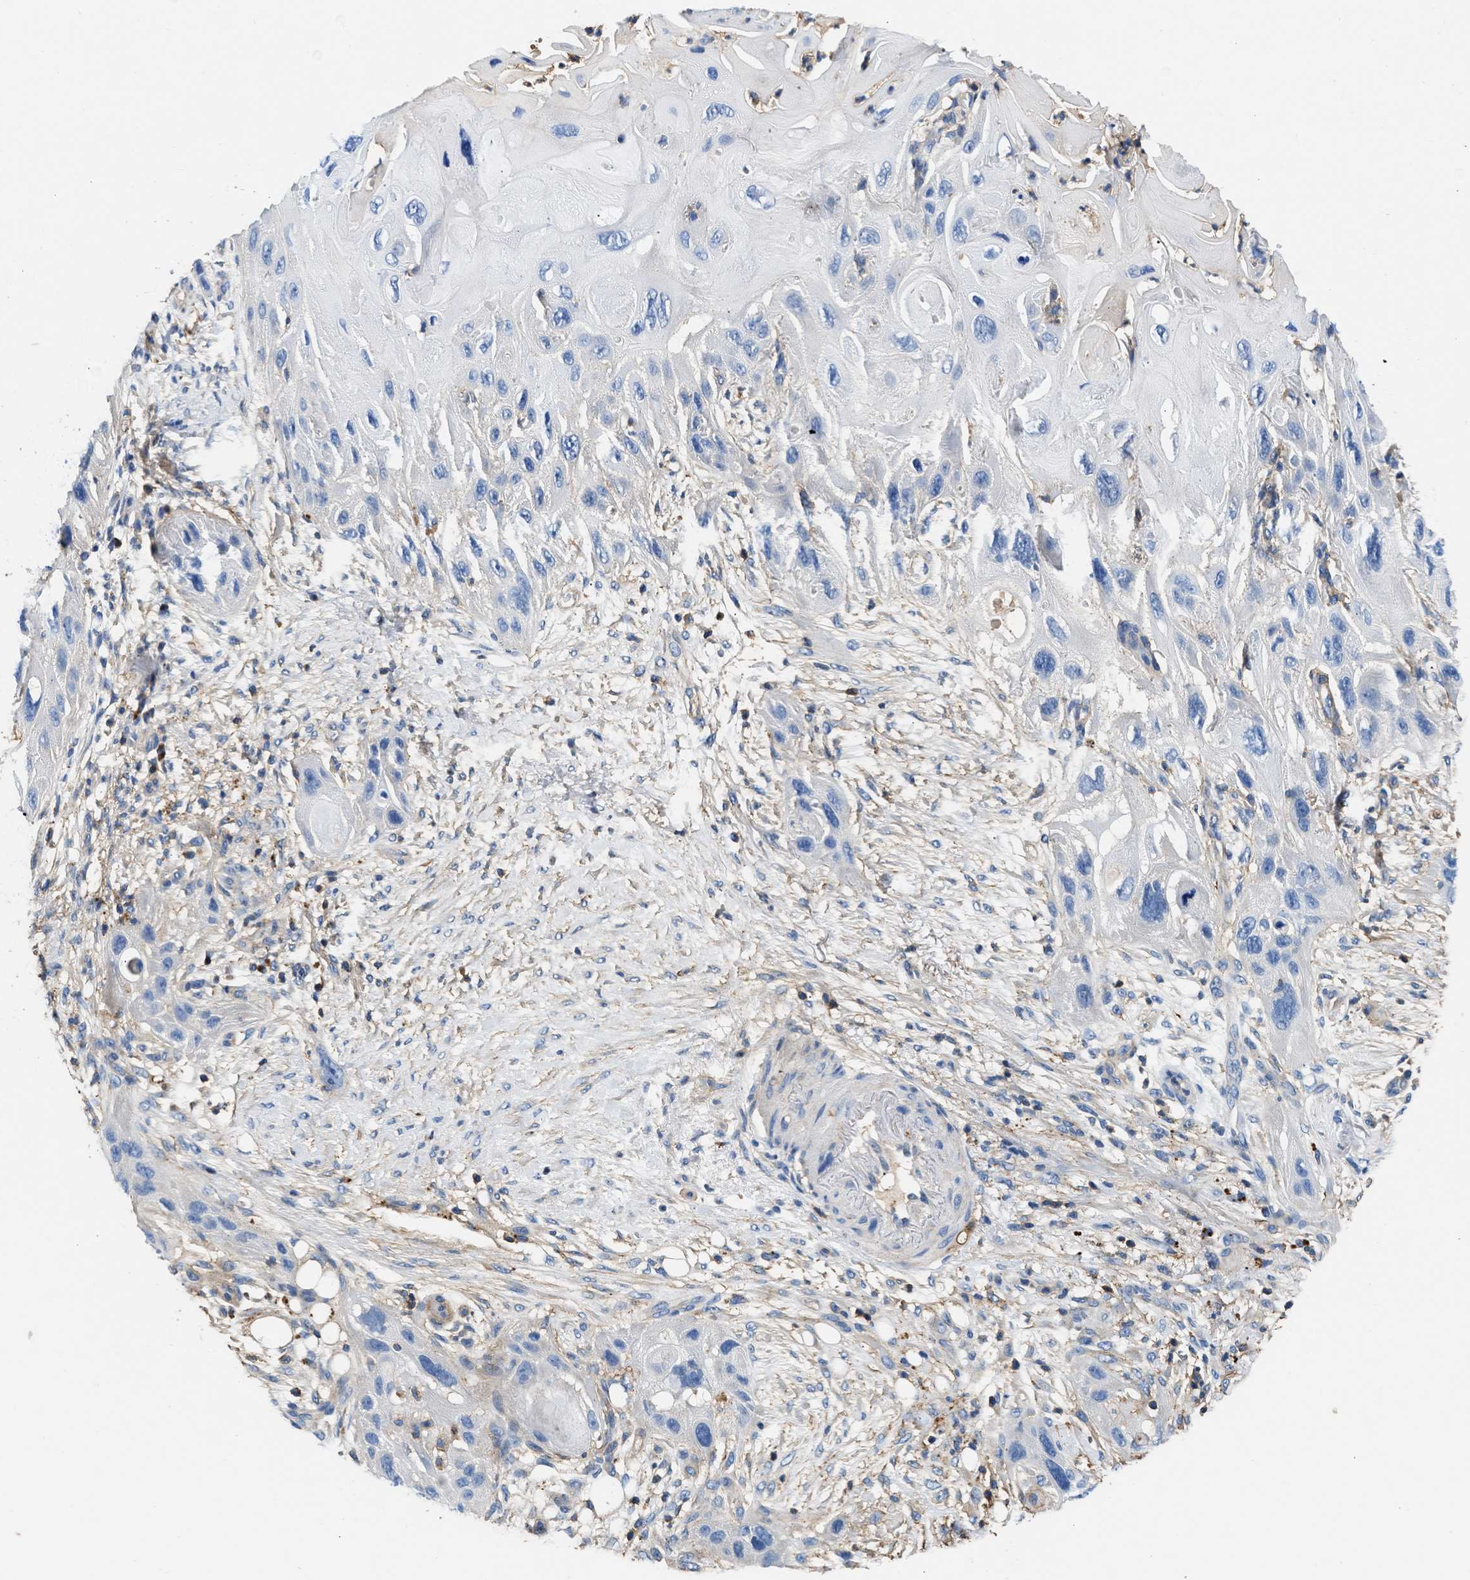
{"staining": {"intensity": "negative", "quantity": "none", "location": "none"}, "tissue": "skin cancer", "cell_type": "Tumor cells", "image_type": "cancer", "snomed": [{"axis": "morphology", "description": "Squamous cell carcinoma, NOS"}, {"axis": "topography", "description": "Skin"}], "caption": "Immunohistochemistry (IHC) of human skin cancer (squamous cell carcinoma) reveals no expression in tumor cells.", "gene": "KCNQ4", "patient": {"sex": "female", "age": 77}}